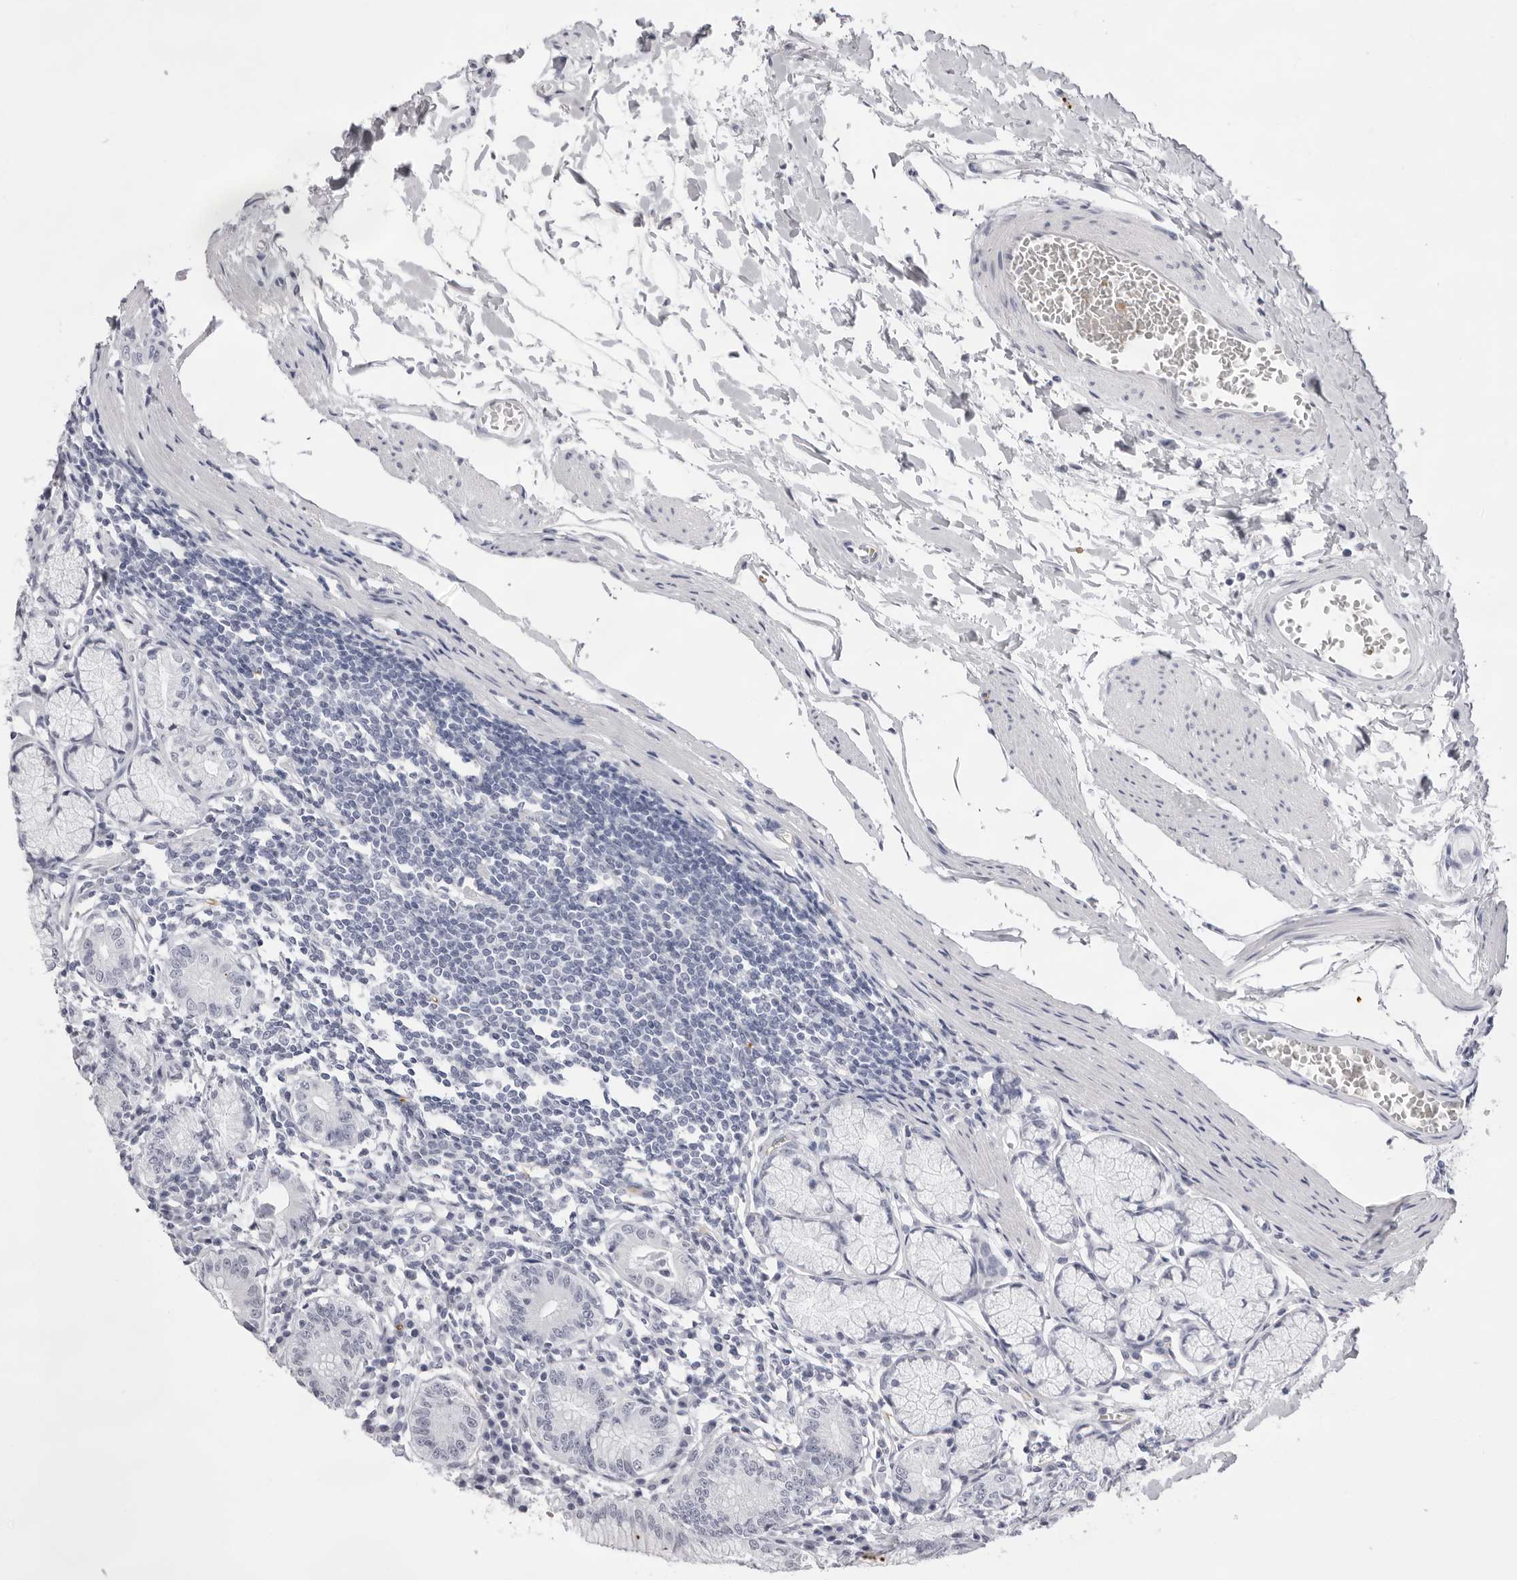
{"staining": {"intensity": "negative", "quantity": "none", "location": "none"}, "tissue": "stomach", "cell_type": "Glandular cells", "image_type": "normal", "snomed": [{"axis": "morphology", "description": "Normal tissue, NOS"}, {"axis": "topography", "description": "Stomach"}], "caption": "Immunohistochemistry of normal human stomach reveals no positivity in glandular cells.", "gene": "SPTA1", "patient": {"sex": "male", "age": 55}}